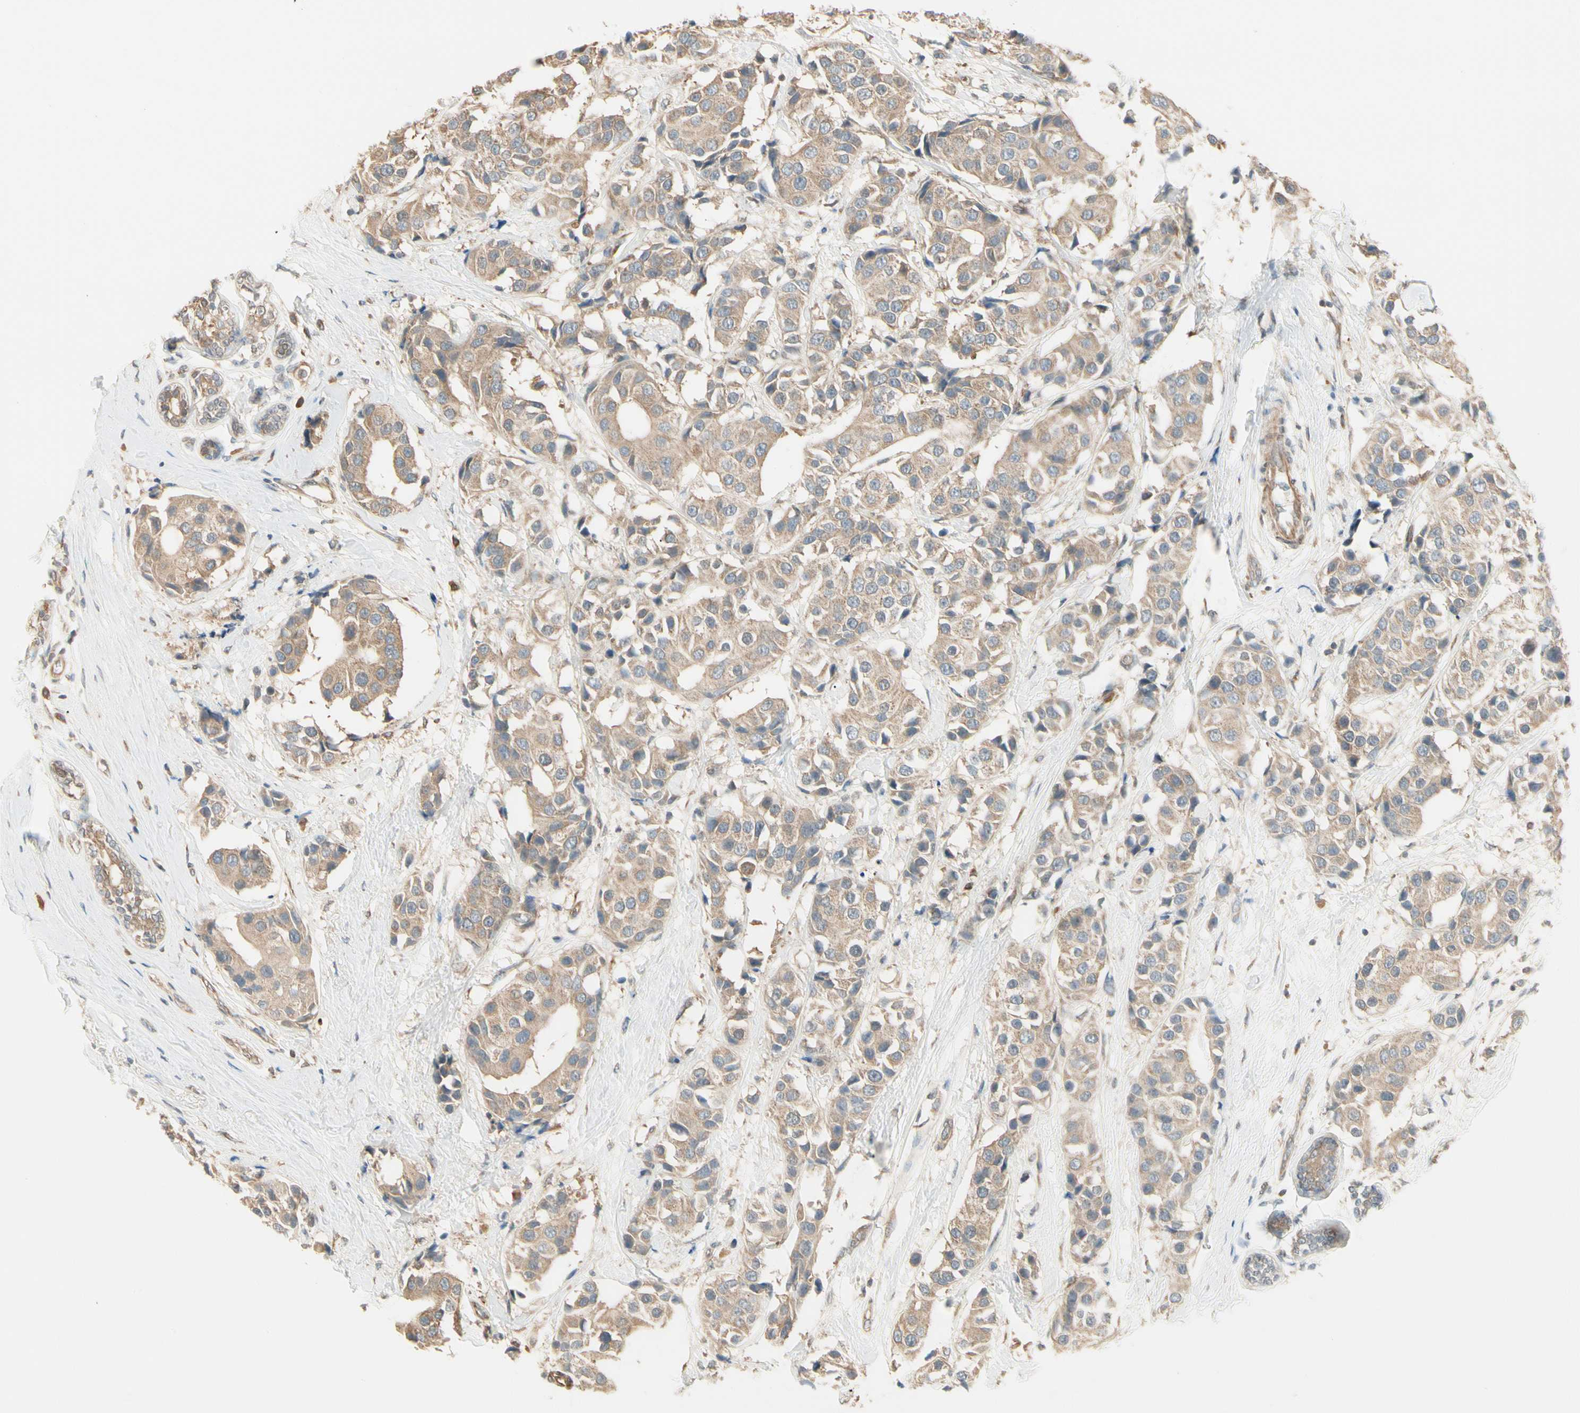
{"staining": {"intensity": "moderate", "quantity": ">75%", "location": "cytoplasmic/membranous"}, "tissue": "breast cancer", "cell_type": "Tumor cells", "image_type": "cancer", "snomed": [{"axis": "morphology", "description": "Normal tissue, NOS"}, {"axis": "morphology", "description": "Duct carcinoma"}, {"axis": "topography", "description": "Breast"}], "caption": "IHC (DAB (3,3'-diaminobenzidine)) staining of infiltrating ductal carcinoma (breast) demonstrates moderate cytoplasmic/membranous protein staining in approximately >75% of tumor cells.", "gene": "IRAG1", "patient": {"sex": "female", "age": 39}}